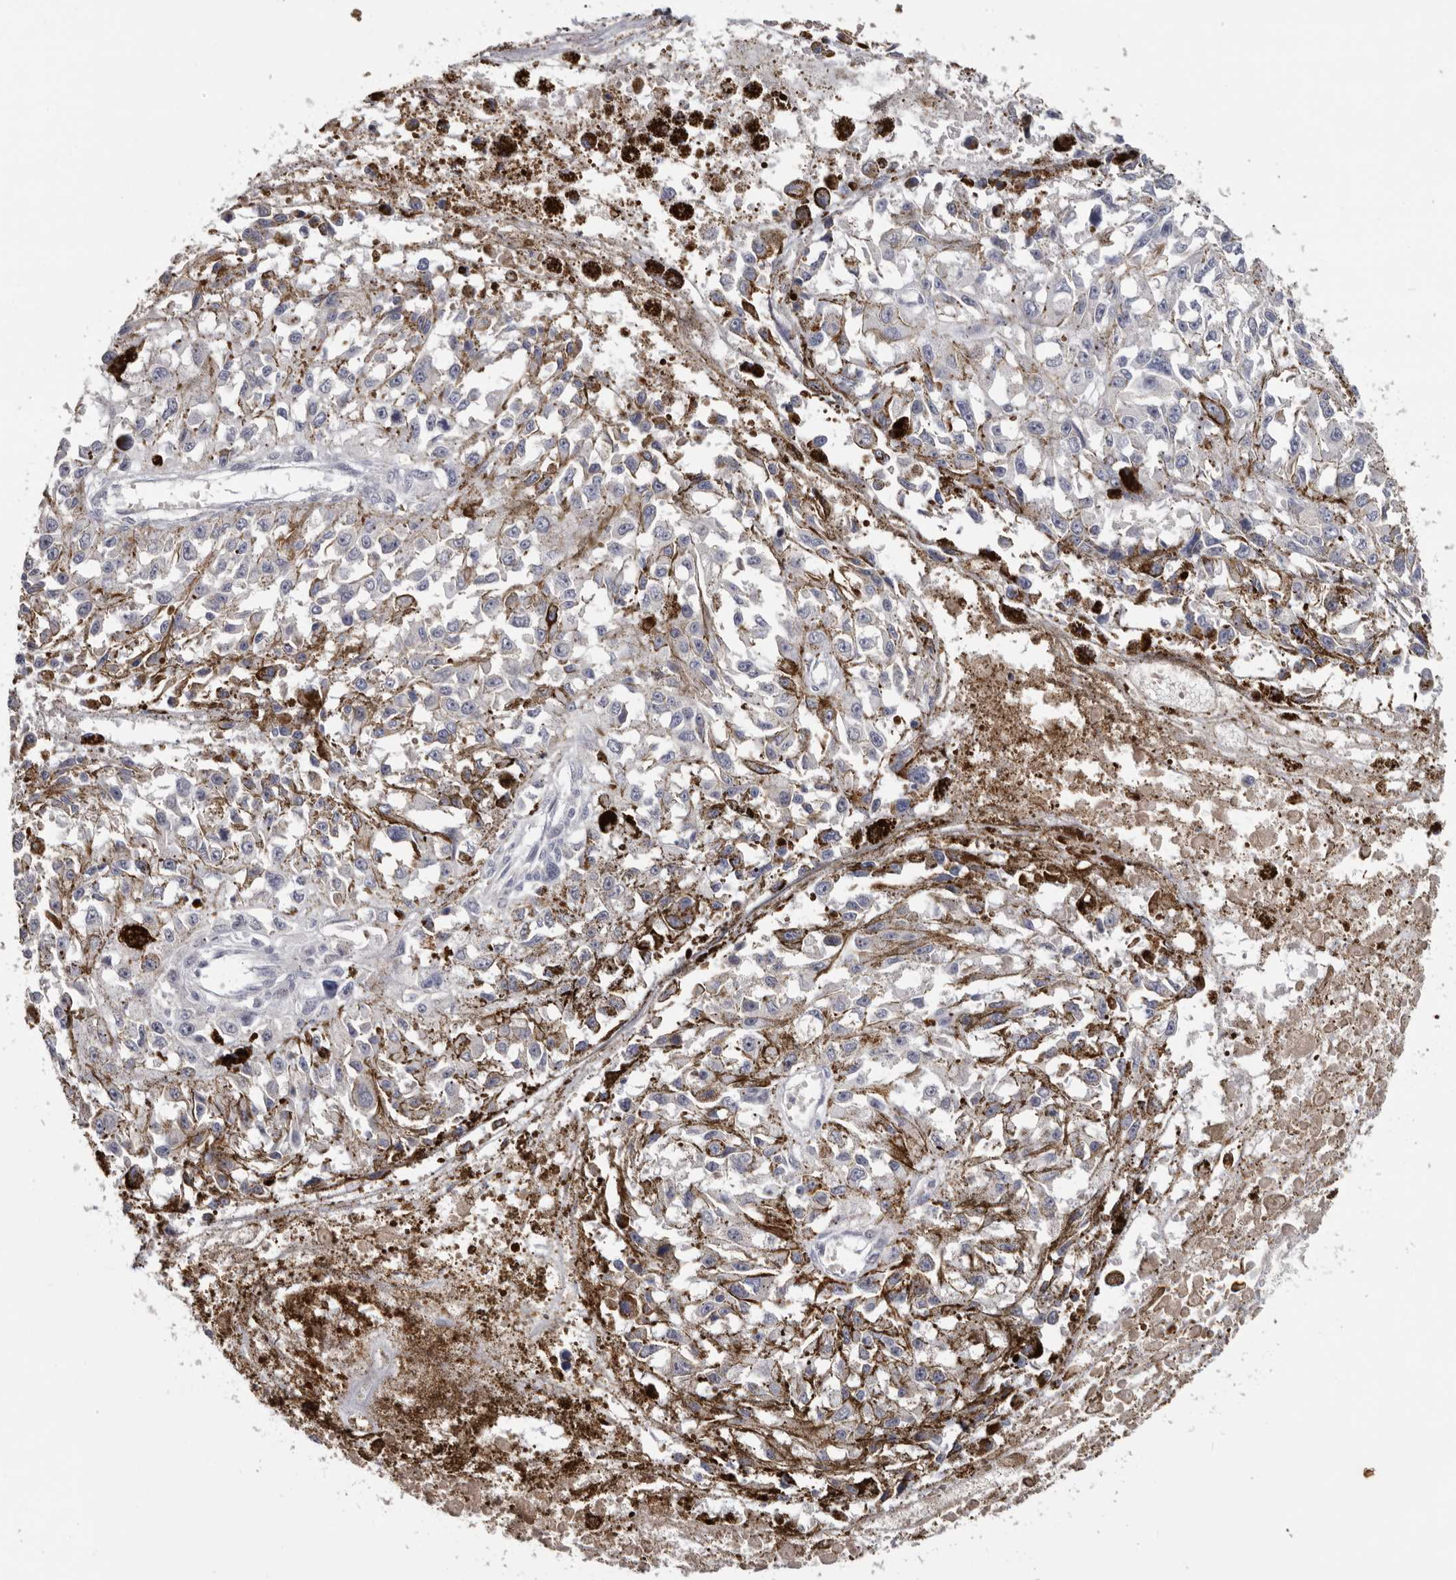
{"staining": {"intensity": "negative", "quantity": "none", "location": "none"}, "tissue": "melanoma", "cell_type": "Tumor cells", "image_type": "cancer", "snomed": [{"axis": "morphology", "description": "Malignant melanoma, Metastatic site"}, {"axis": "topography", "description": "Lymph node"}], "caption": "The histopathology image displays no significant positivity in tumor cells of melanoma. The staining was performed using DAB (3,3'-diaminobenzidine) to visualize the protein expression in brown, while the nuclei were stained in blue with hematoxylin (Magnification: 20x).", "gene": "KIF2B", "patient": {"sex": "male", "age": 59}}